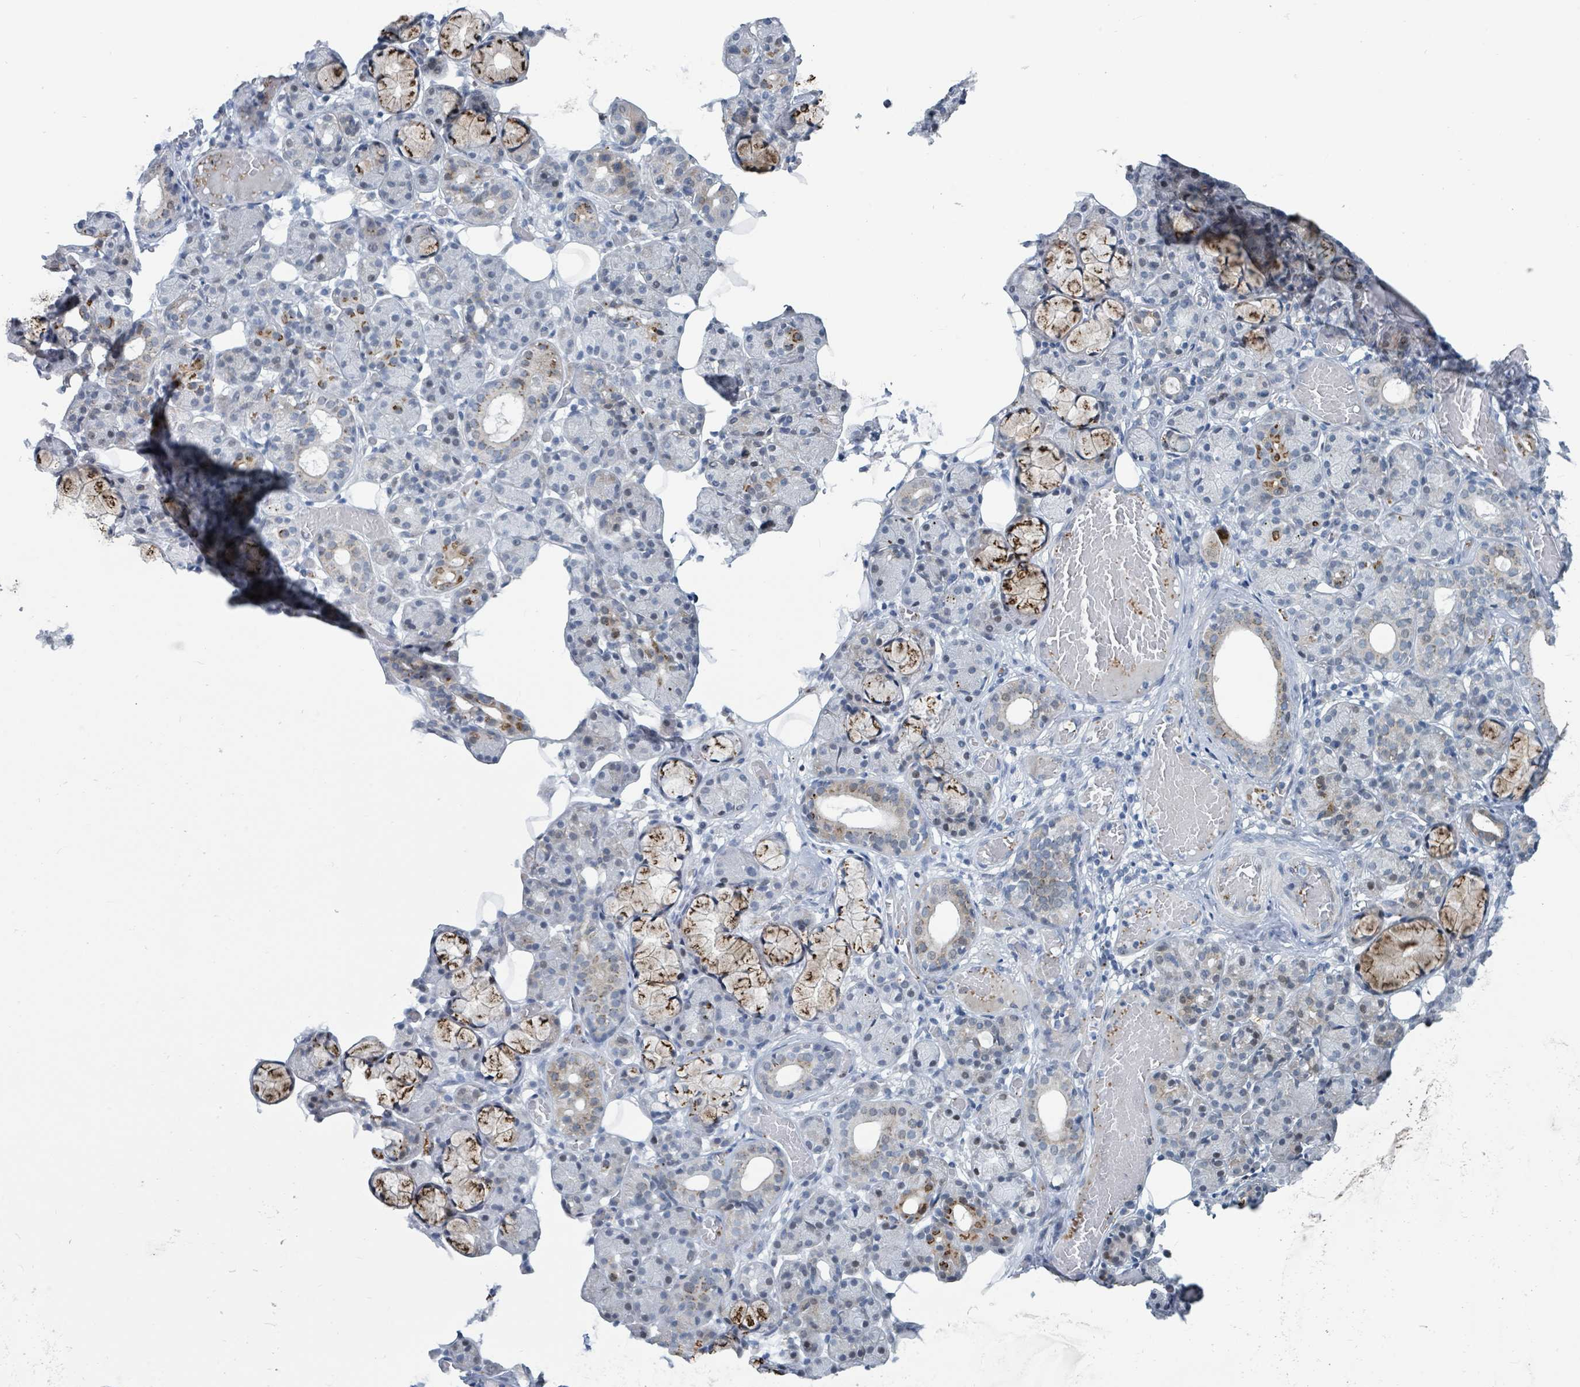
{"staining": {"intensity": "moderate", "quantity": "<25%", "location": "cytoplasmic/membranous"}, "tissue": "salivary gland", "cell_type": "Glandular cells", "image_type": "normal", "snomed": [{"axis": "morphology", "description": "Normal tissue, NOS"}, {"axis": "topography", "description": "Salivary gland"}], "caption": "This histopathology image exhibits normal salivary gland stained with immunohistochemistry (IHC) to label a protein in brown. The cytoplasmic/membranous of glandular cells show moderate positivity for the protein. Nuclei are counter-stained blue.", "gene": "DCAF5", "patient": {"sex": "male", "age": 63}}